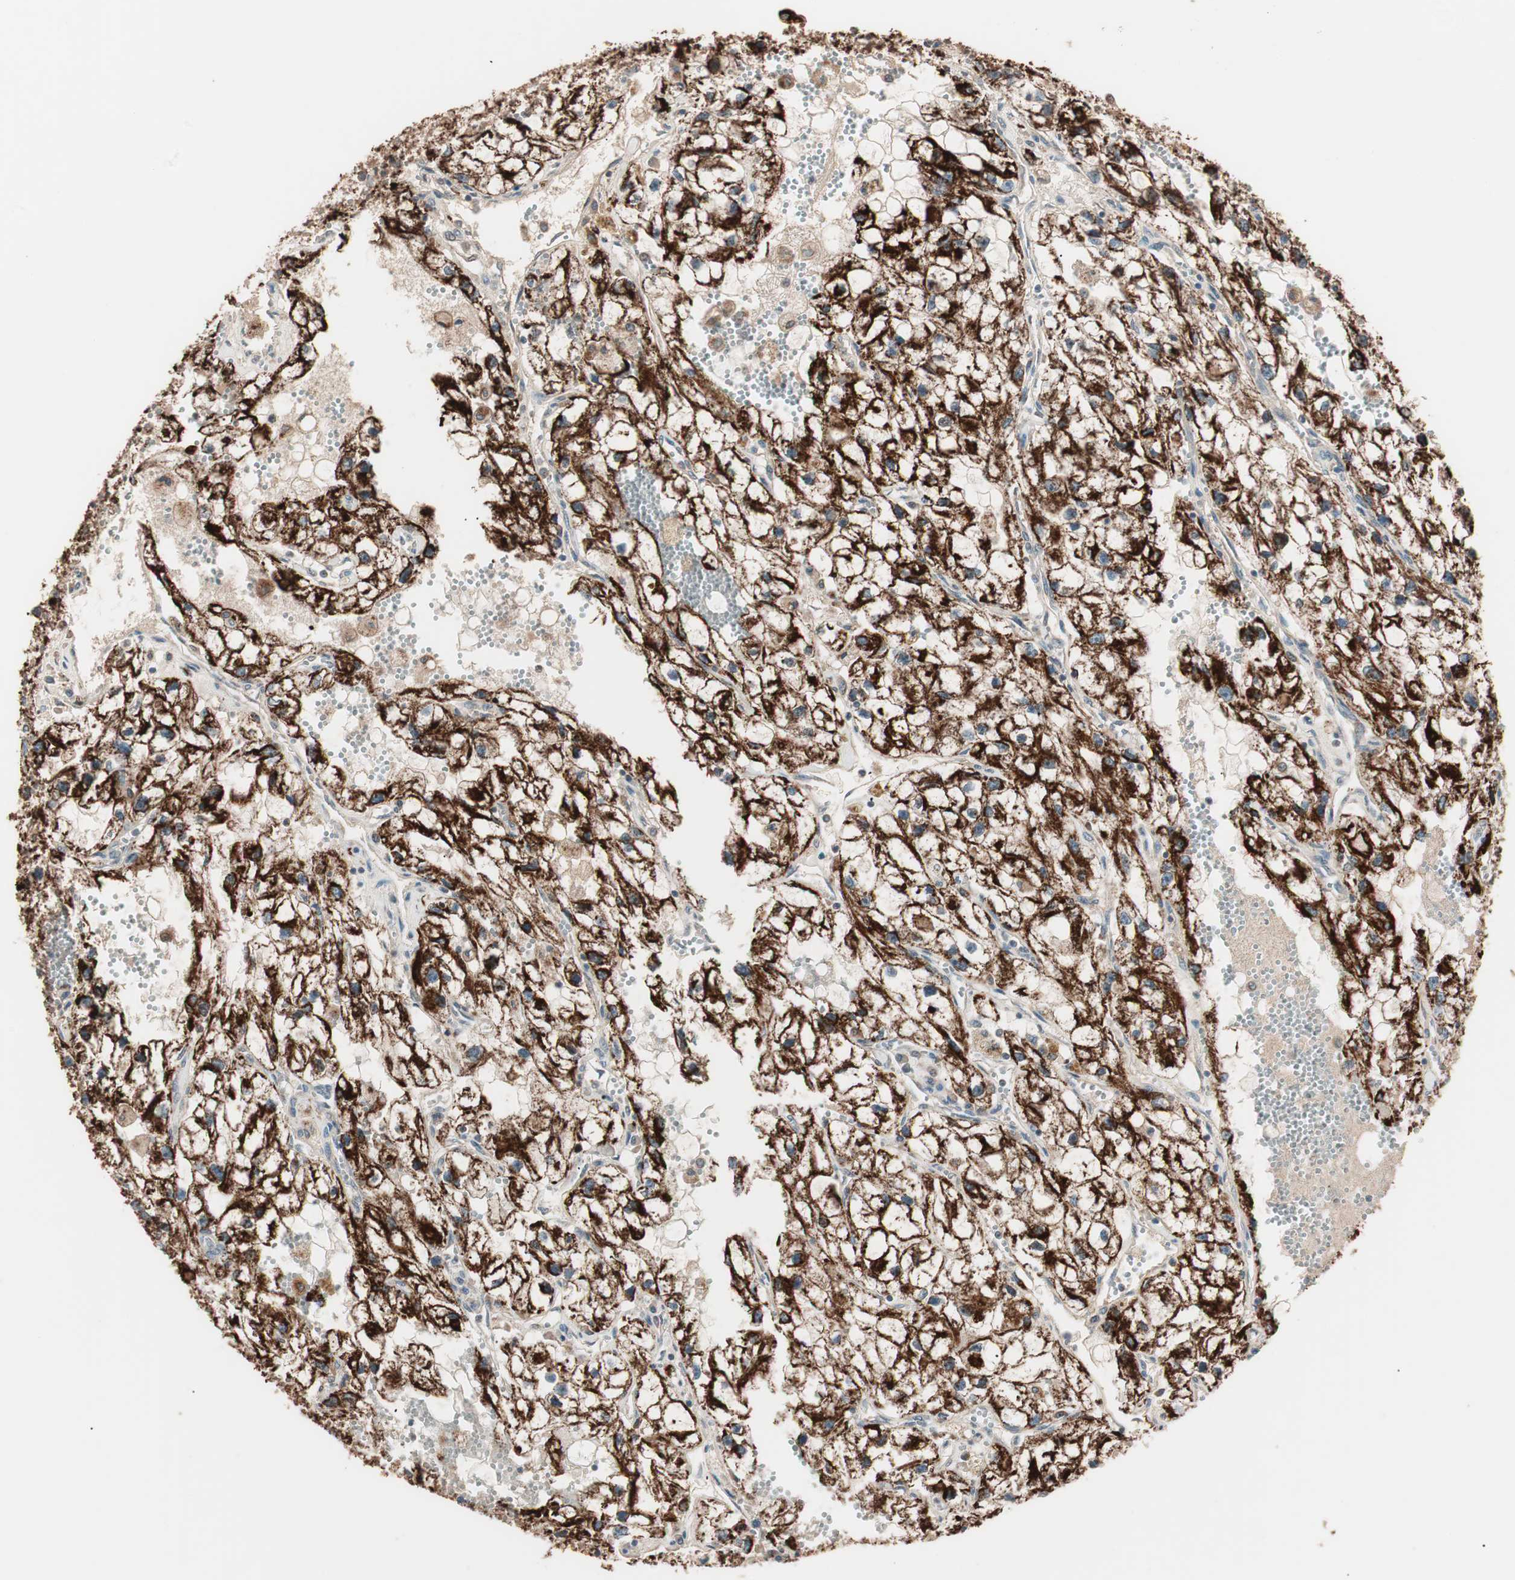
{"staining": {"intensity": "strong", "quantity": ">75%", "location": "cytoplasmic/membranous"}, "tissue": "renal cancer", "cell_type": "Tumor cells", "image_type": "cancer", "snomed": [{"axis": "morphology", "description": "Adenocarcinoma, NOS"}, {"axis": "topography", "description": "Kidney"}], "caption": "A high-resolution micrograph shows immunohistochemistry staining of adenocarcinoma (renal), which reveals strong cytoplasmic/membranous expression in approximately >75% of tumor cells.", "gene": "NFRKB", "patient": {"sex": "female", "age": 70}}